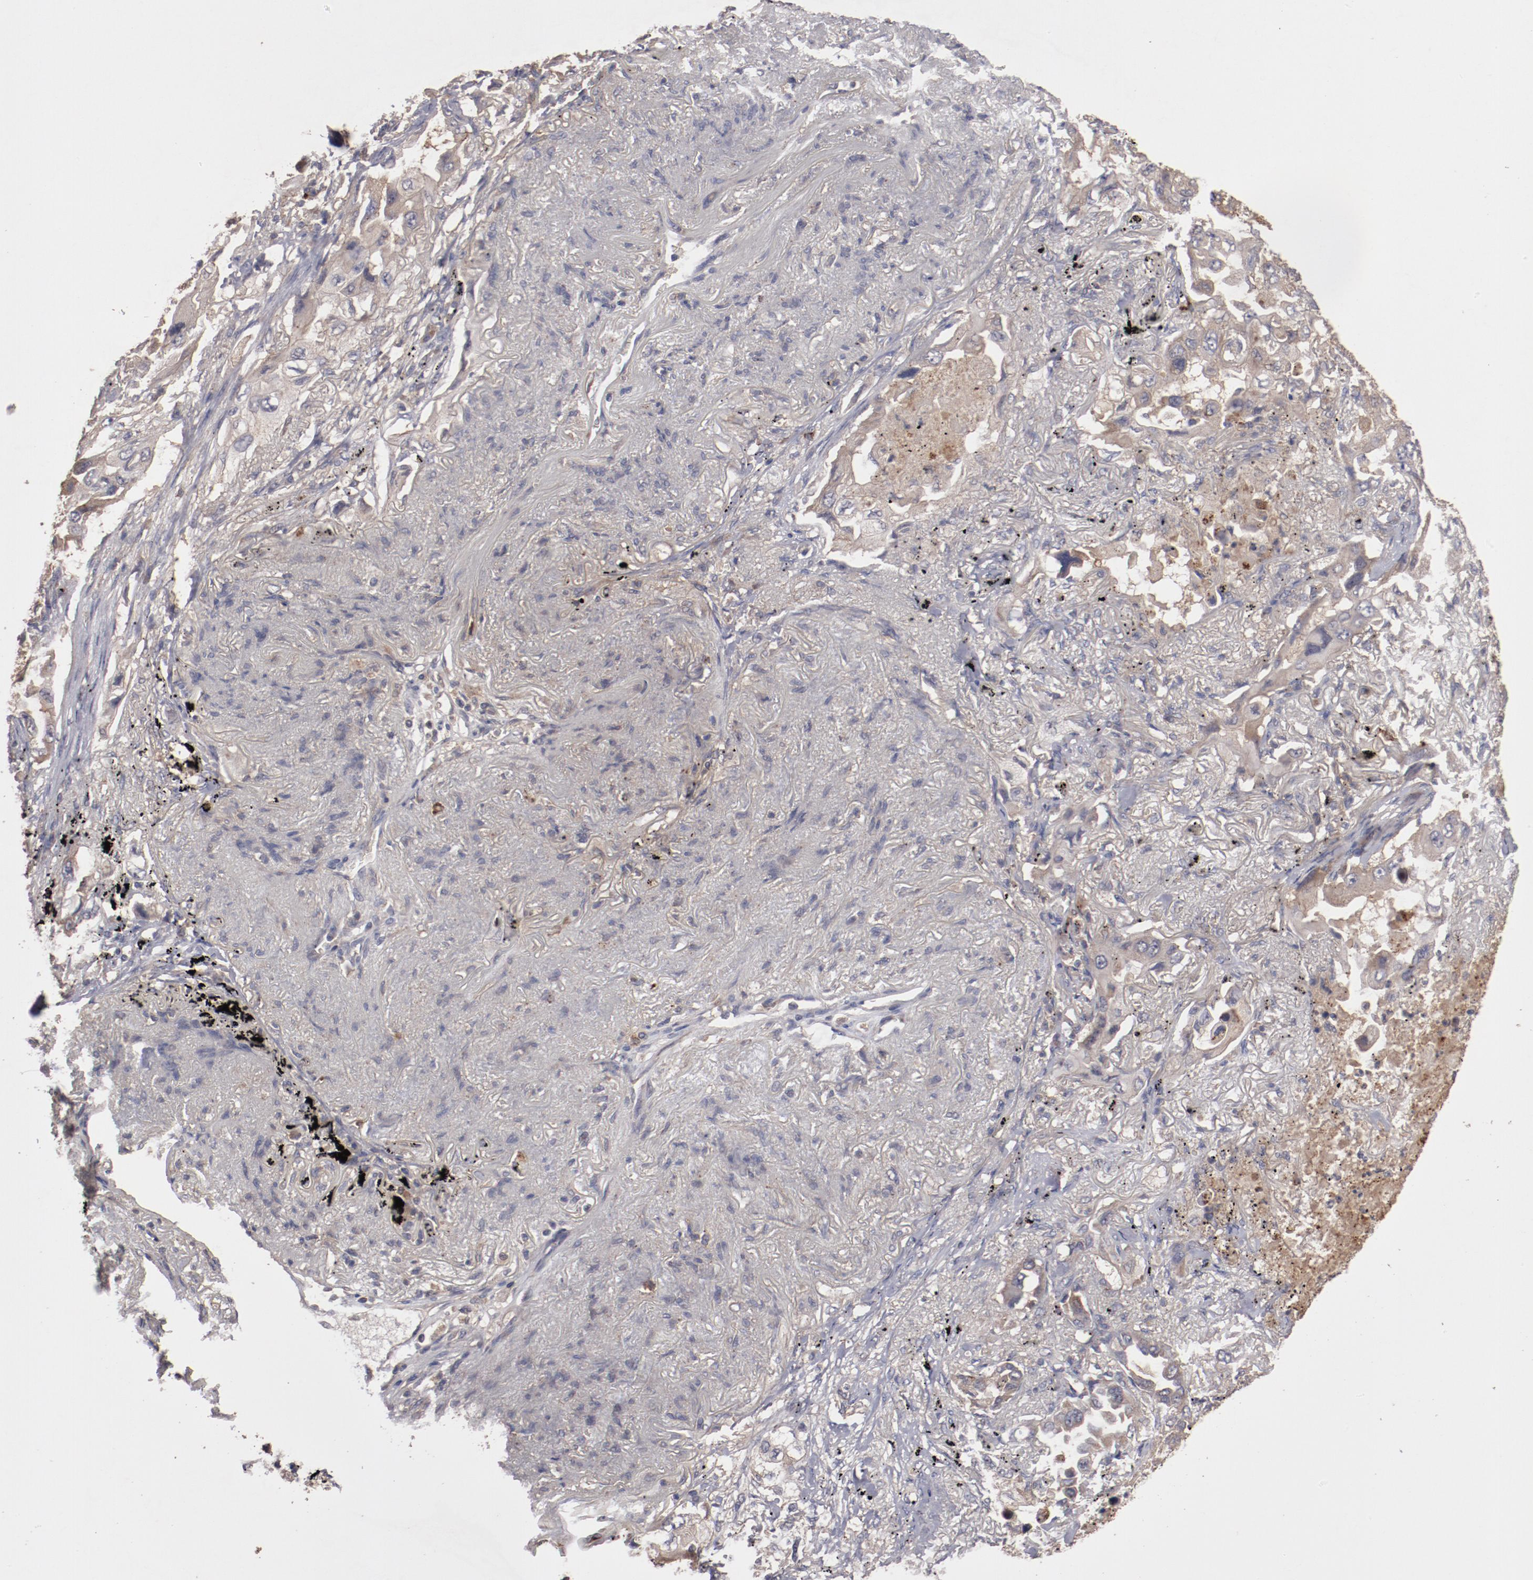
{"staining": {"intensity": "moderate", "quantity": ">75%", "location": "cytoplasmic/membranous"}, "tissue": "lung cancer", "cell_type": "Tumor cells", "image_type": "cancer", "snomed": [{"axis": "morphology", "description": "Adenocarcinoma, NOS"}, {"axis": "topography", "description": "Lung"}], "caption": "Immunohistochemical staining of adenocarcinoma (lung) shows moderate cytoplasmic/membranous protein staining in about >75% of tumor cells.", "gene": "LRRC75B", "patient": {"sex": "female", "age": 65}}